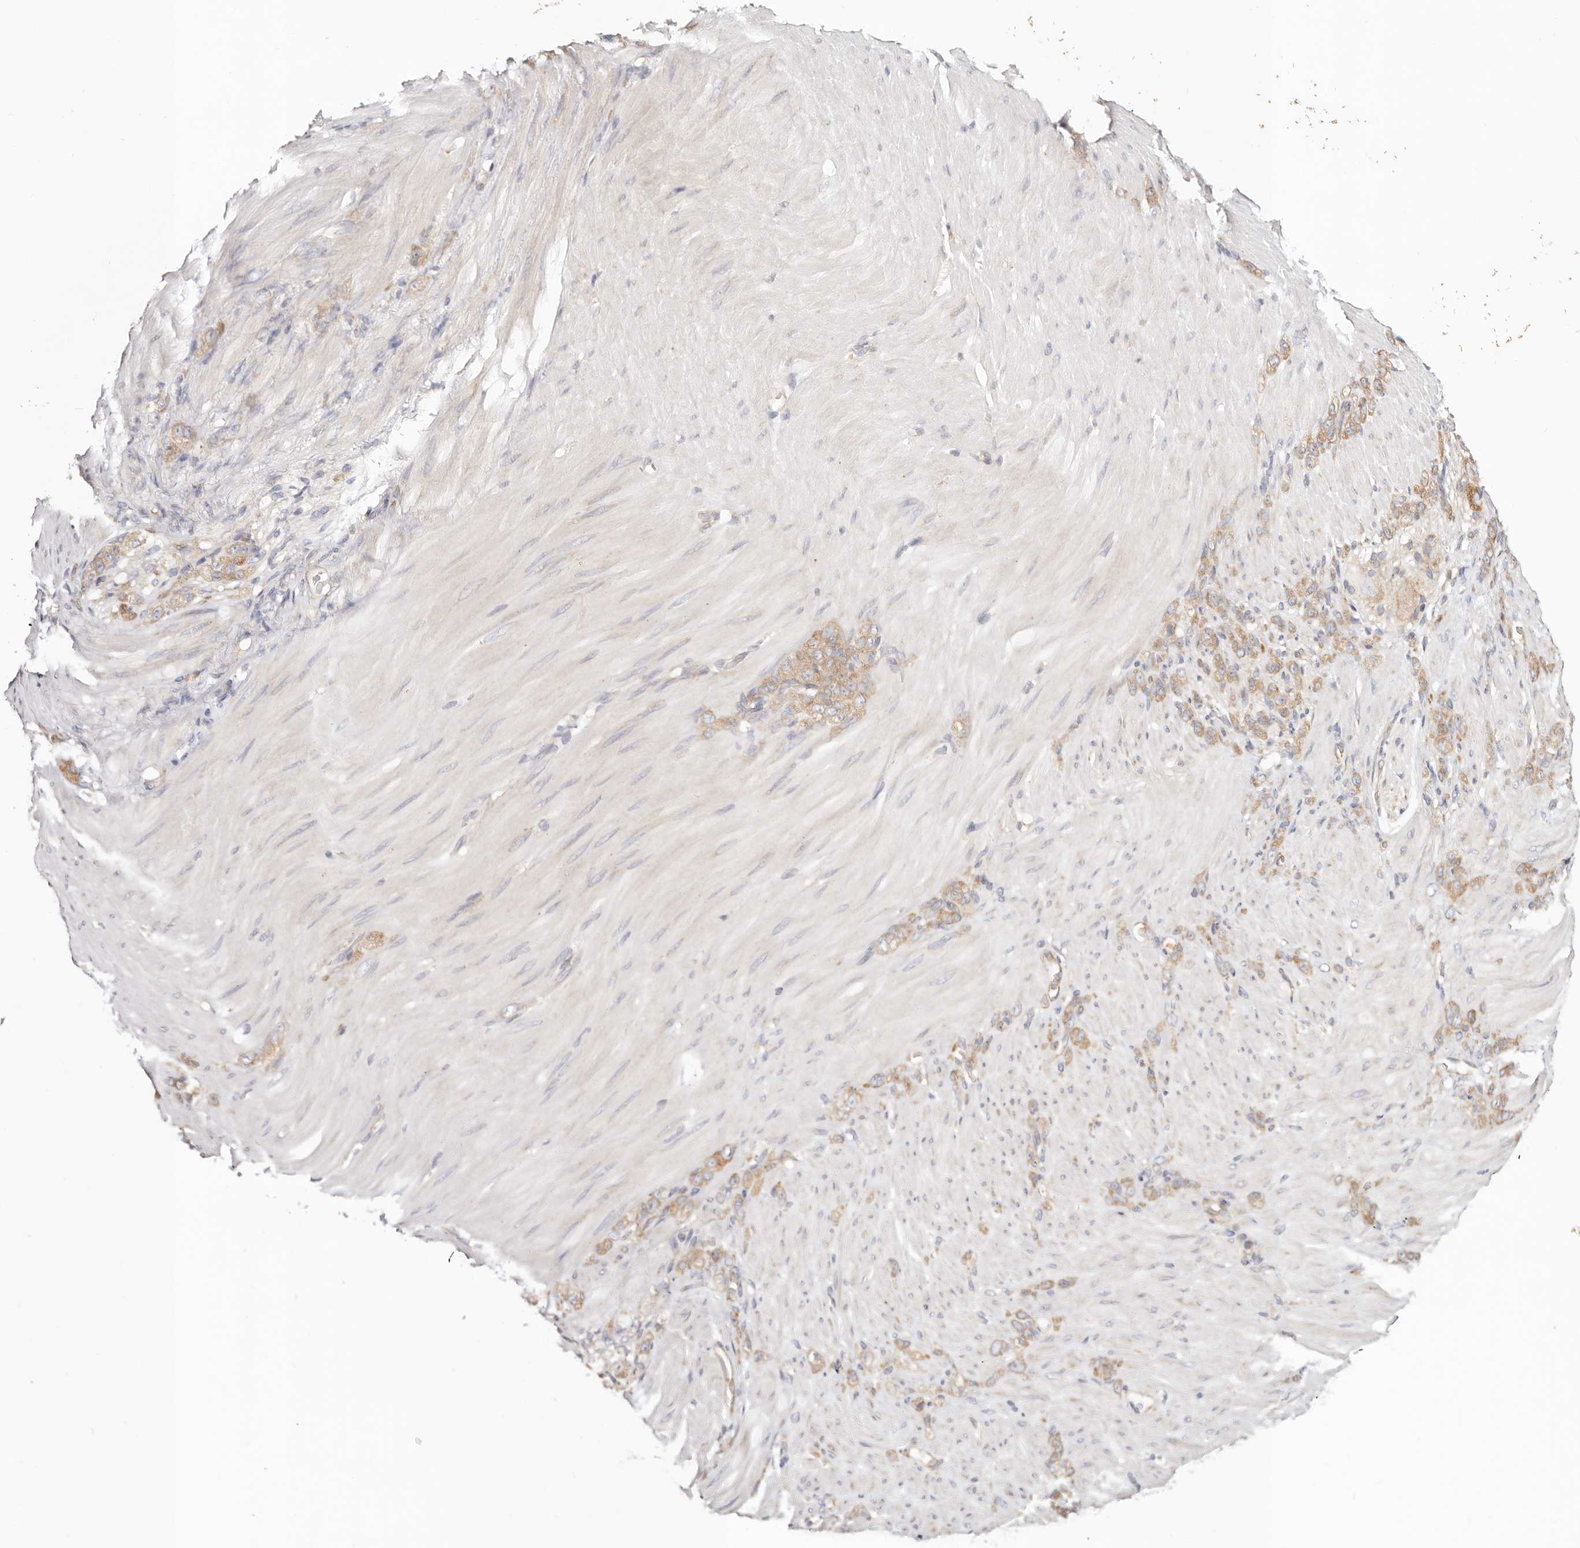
{"staining": {"intensity": "moderate", "quantity": ">75%", "location": "cytoplasmic/membranous"}, "tissue": "stomach cancer", "cell_type": "Tumor cells", "image_type": "cancer", "snomed": [{"axis": "morphology", "description": "Normal tissue, NOS"}, {"axis": "morphology", "description": "Adenocarcinoma, NOS"}, {"axis": "topography", "description": "Stomach"}], "caption": "Adenocarcinoma (stomach) was stained to show a protein in brown. There is medium levels of moderate cytoplasmic/membranous staining in about >75% of tumor cells.", "gene": "GNA13", "patient": {"sex": "male", "age": 82}}